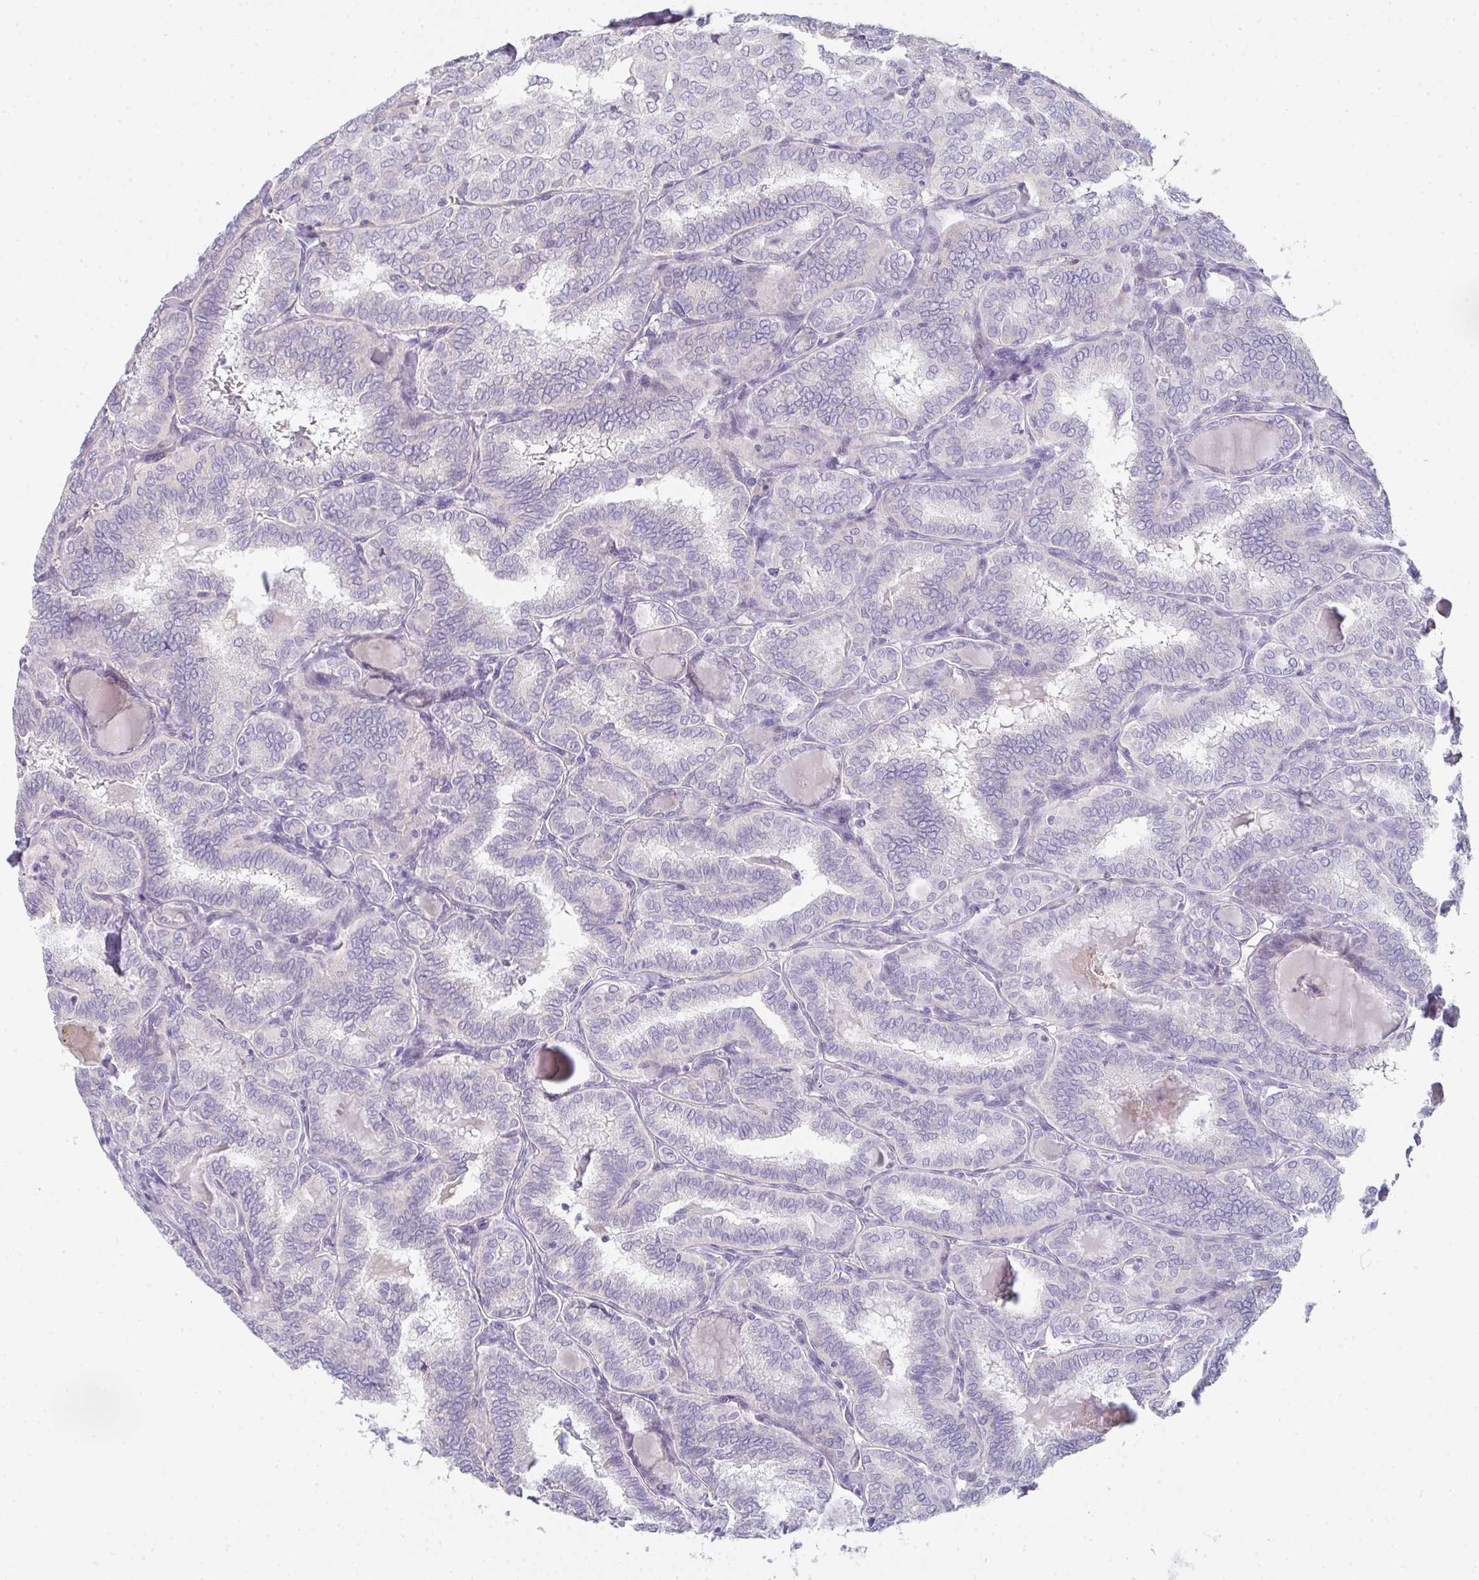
{"staining": {"intensity": "negative", "quantity": "none", "location": "none"}, "tissue": "thyroid cancer", "cell_type": "Tumor cells", "image_type": "cancer", "snomed": [{"axis": "morphology", "description": "Papillary adenocarcinoma, NOS"}, {"axis": "topography", "description": "Thyroid gland"}], "caption": "Immunohistochemistry micrograph of thyroid cancer stained for a protein (brown), which displays no staining in tumor cells. The staining is performed using DAB (3,3'-diaminobenzidine) brown chromogen with nuclei counter-stained in using hematoxylin.", "gene": "CACNA1S", "patient": {"sex": "female", "age": 30}}